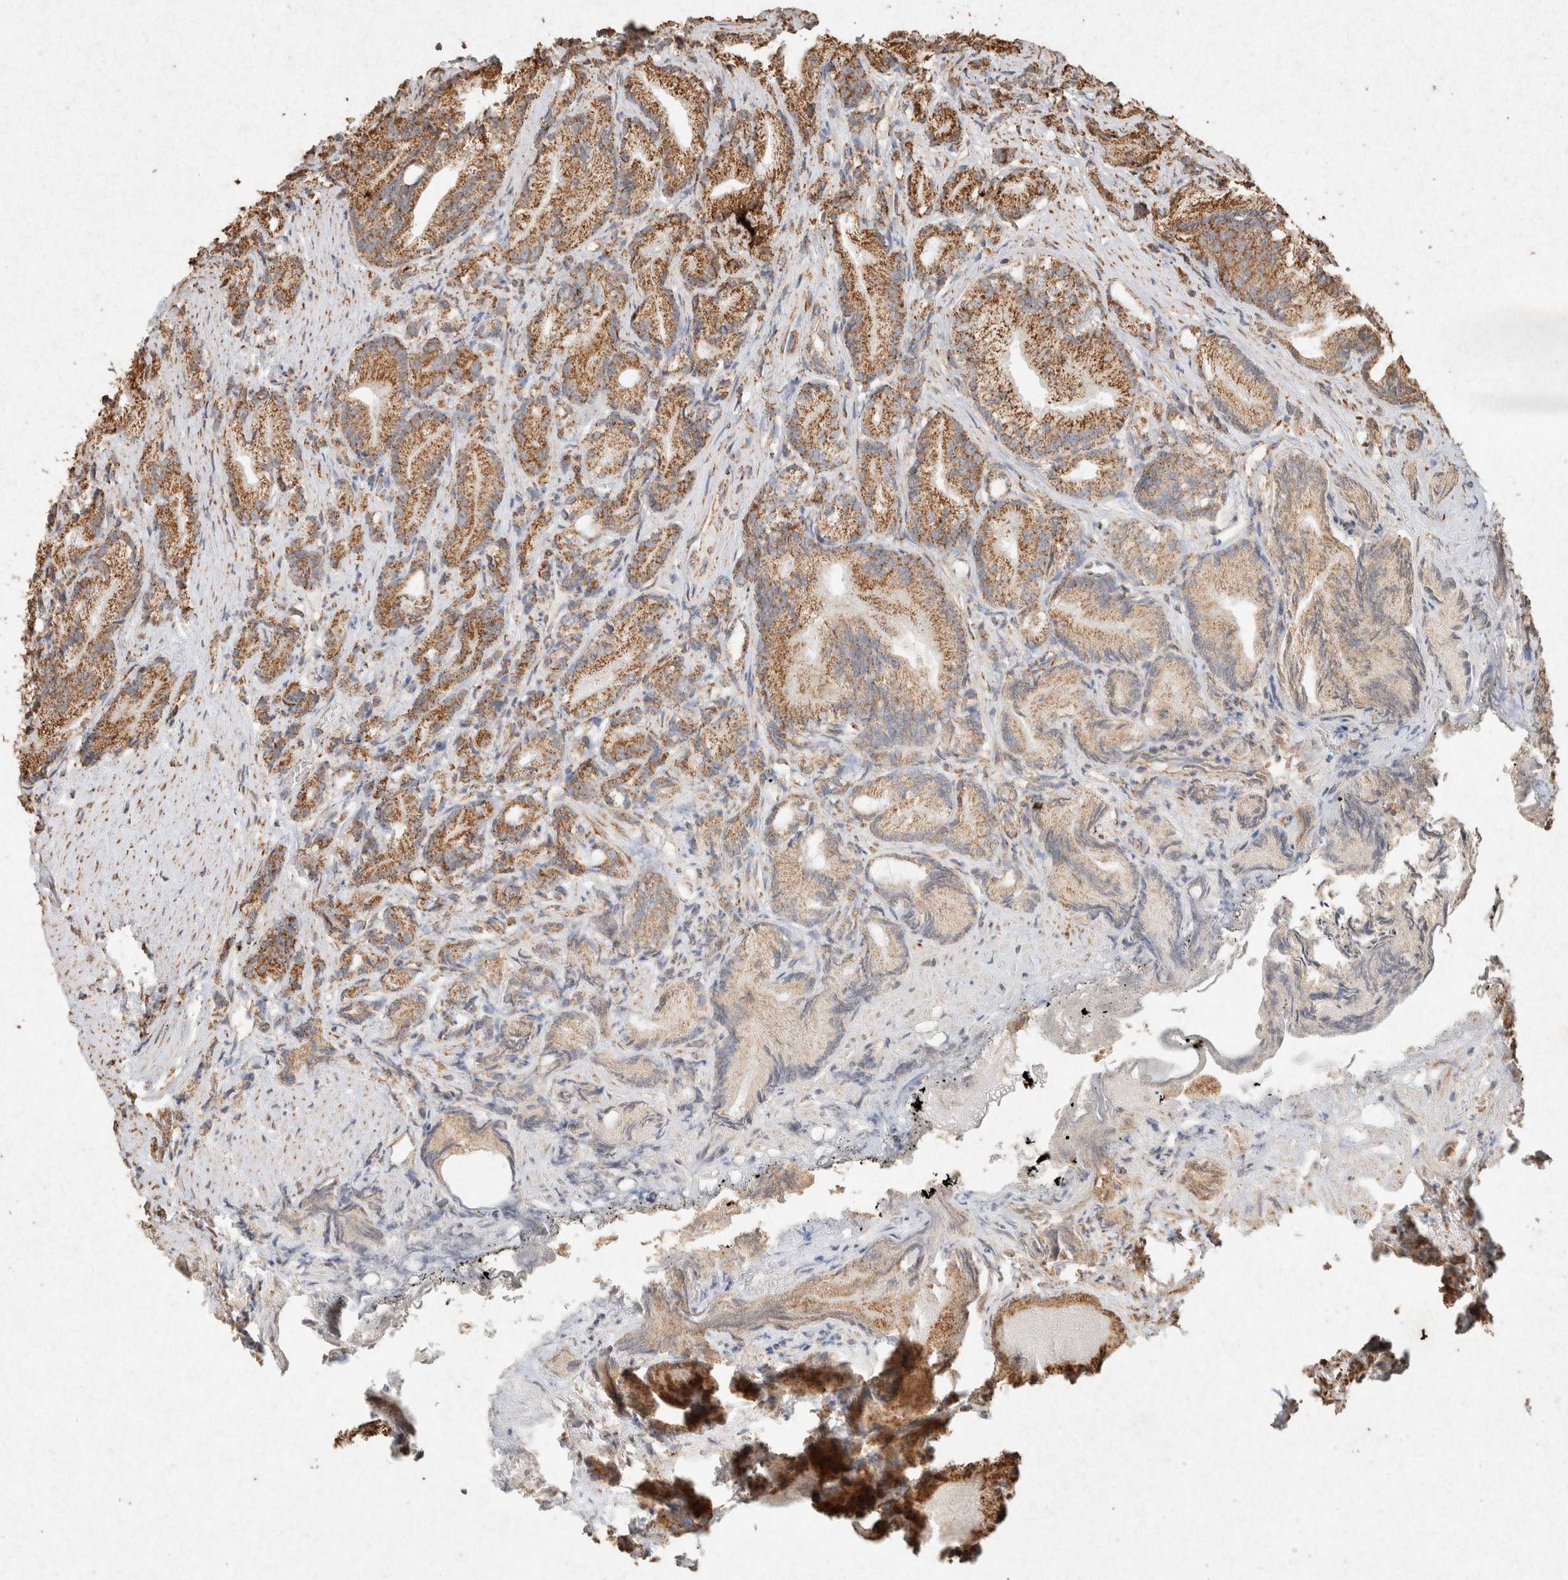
{"staining": {"intensity": "moderate", "quantity": ">75%", "location": "cytoplasmic/membranous"}, "tissue": "prostate cancer", "cell_type": "Tumor cells", "image_type": "cancer", "snomed": [{"axis": "morphology", "description": "Adenocarcinoma, Low grade"}, {"axis": "topography", "description": "Prostate"}], "caption": "A brown stain labels moderate cytoplasmic/membranous expression of a protein in prostate cancer (low-grade adenocarcinoma) tumor cells.", "gene": "SDC2", "patient": {"sex": "male", "age": 89}}